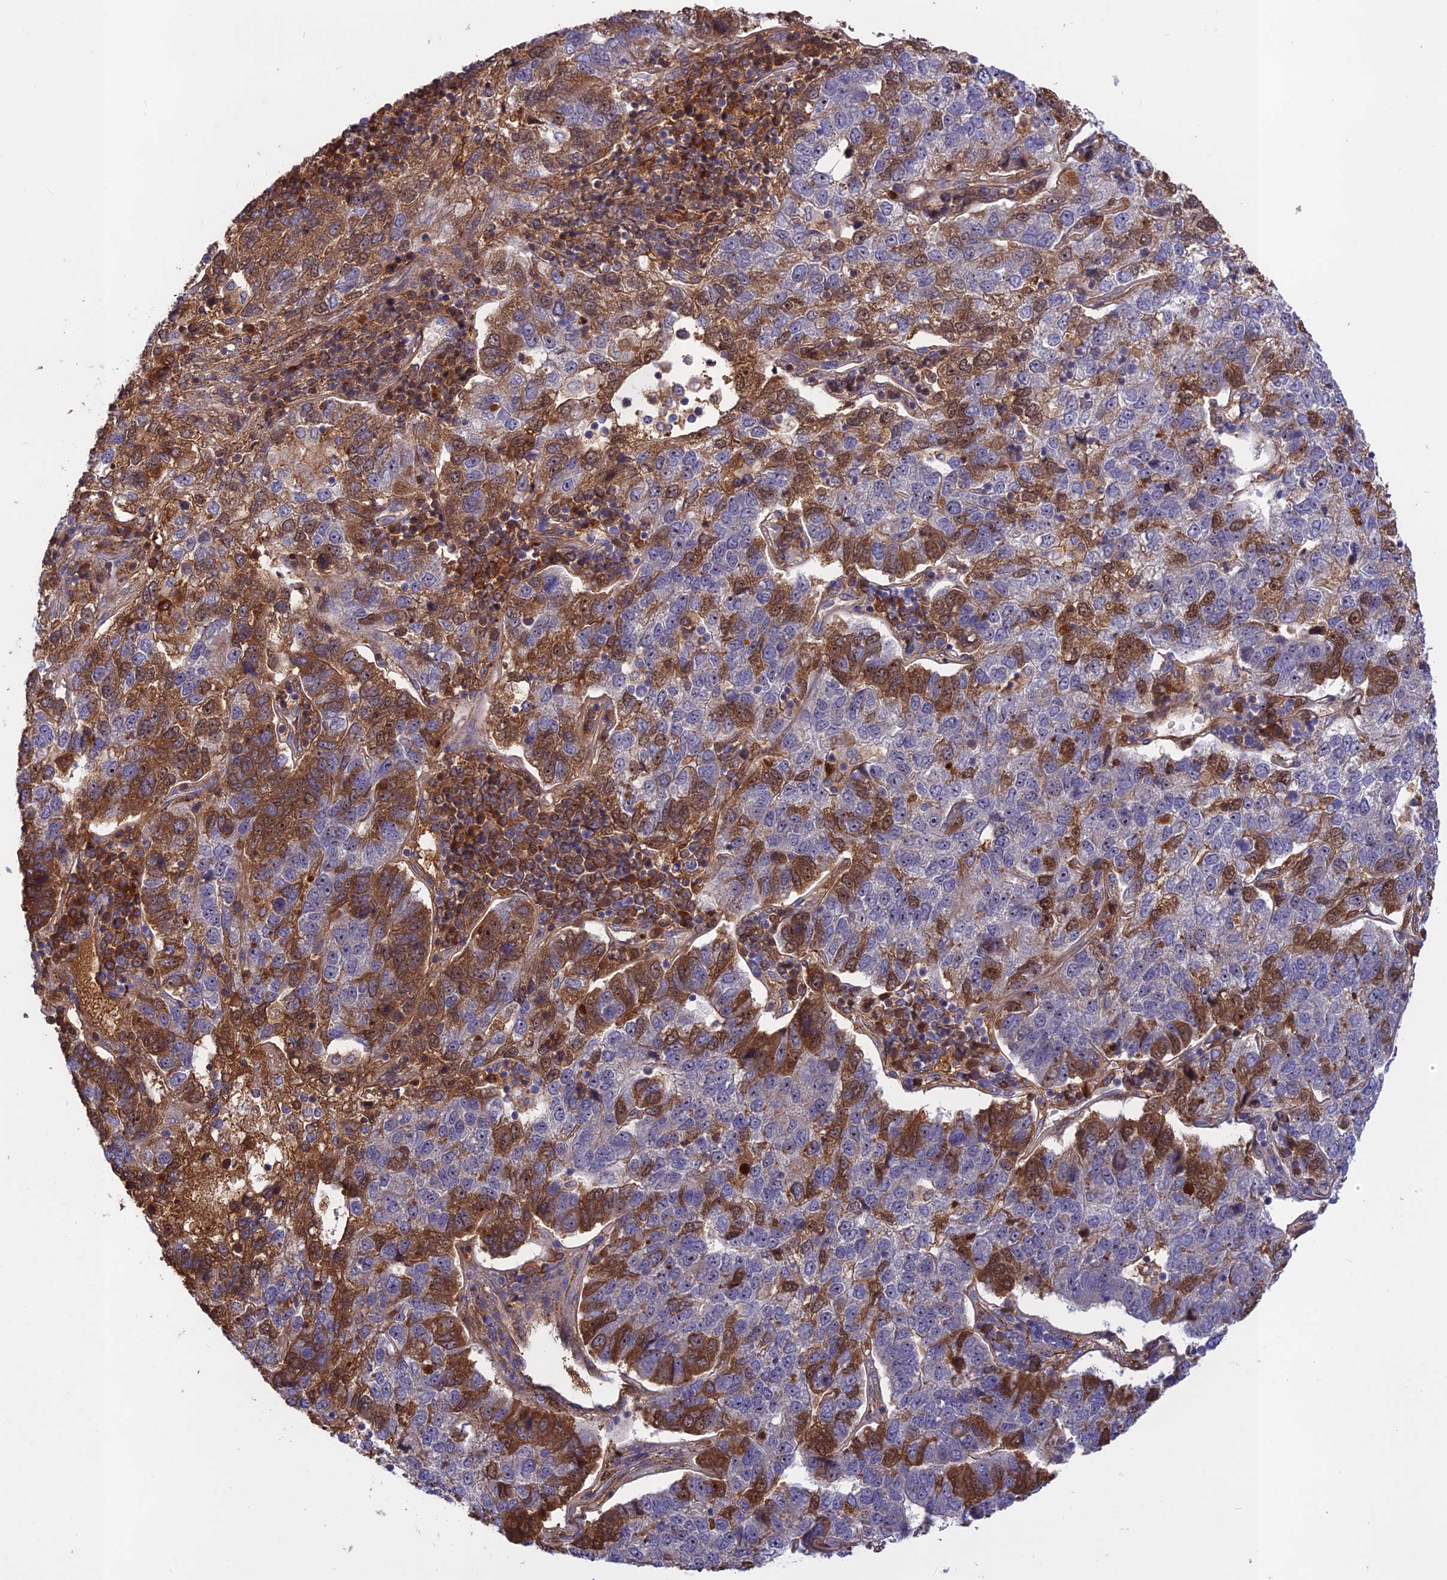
{"staining": {"intensity": "moderate", "quantity": "25%-75%", "location": "cytoplasmic/membranous"}, "tissue": "pancreatic cancer", "cell_type": "Tumor cells", "image_type": "cancer", "snomed": [{"axis": "morphology", "description": "Adenocarcinoma, NOS"}, {"axis": "topography", "description": "Pancreas"}], "caption": "Immunohistochemical staining of pancreatic cancer demonstrates moderate cytoplasmic/membranous protein positivity in about 25%-75% of tumor cells.", "gene": "ADO", "patient": {"sex": "female", "age": 61}}